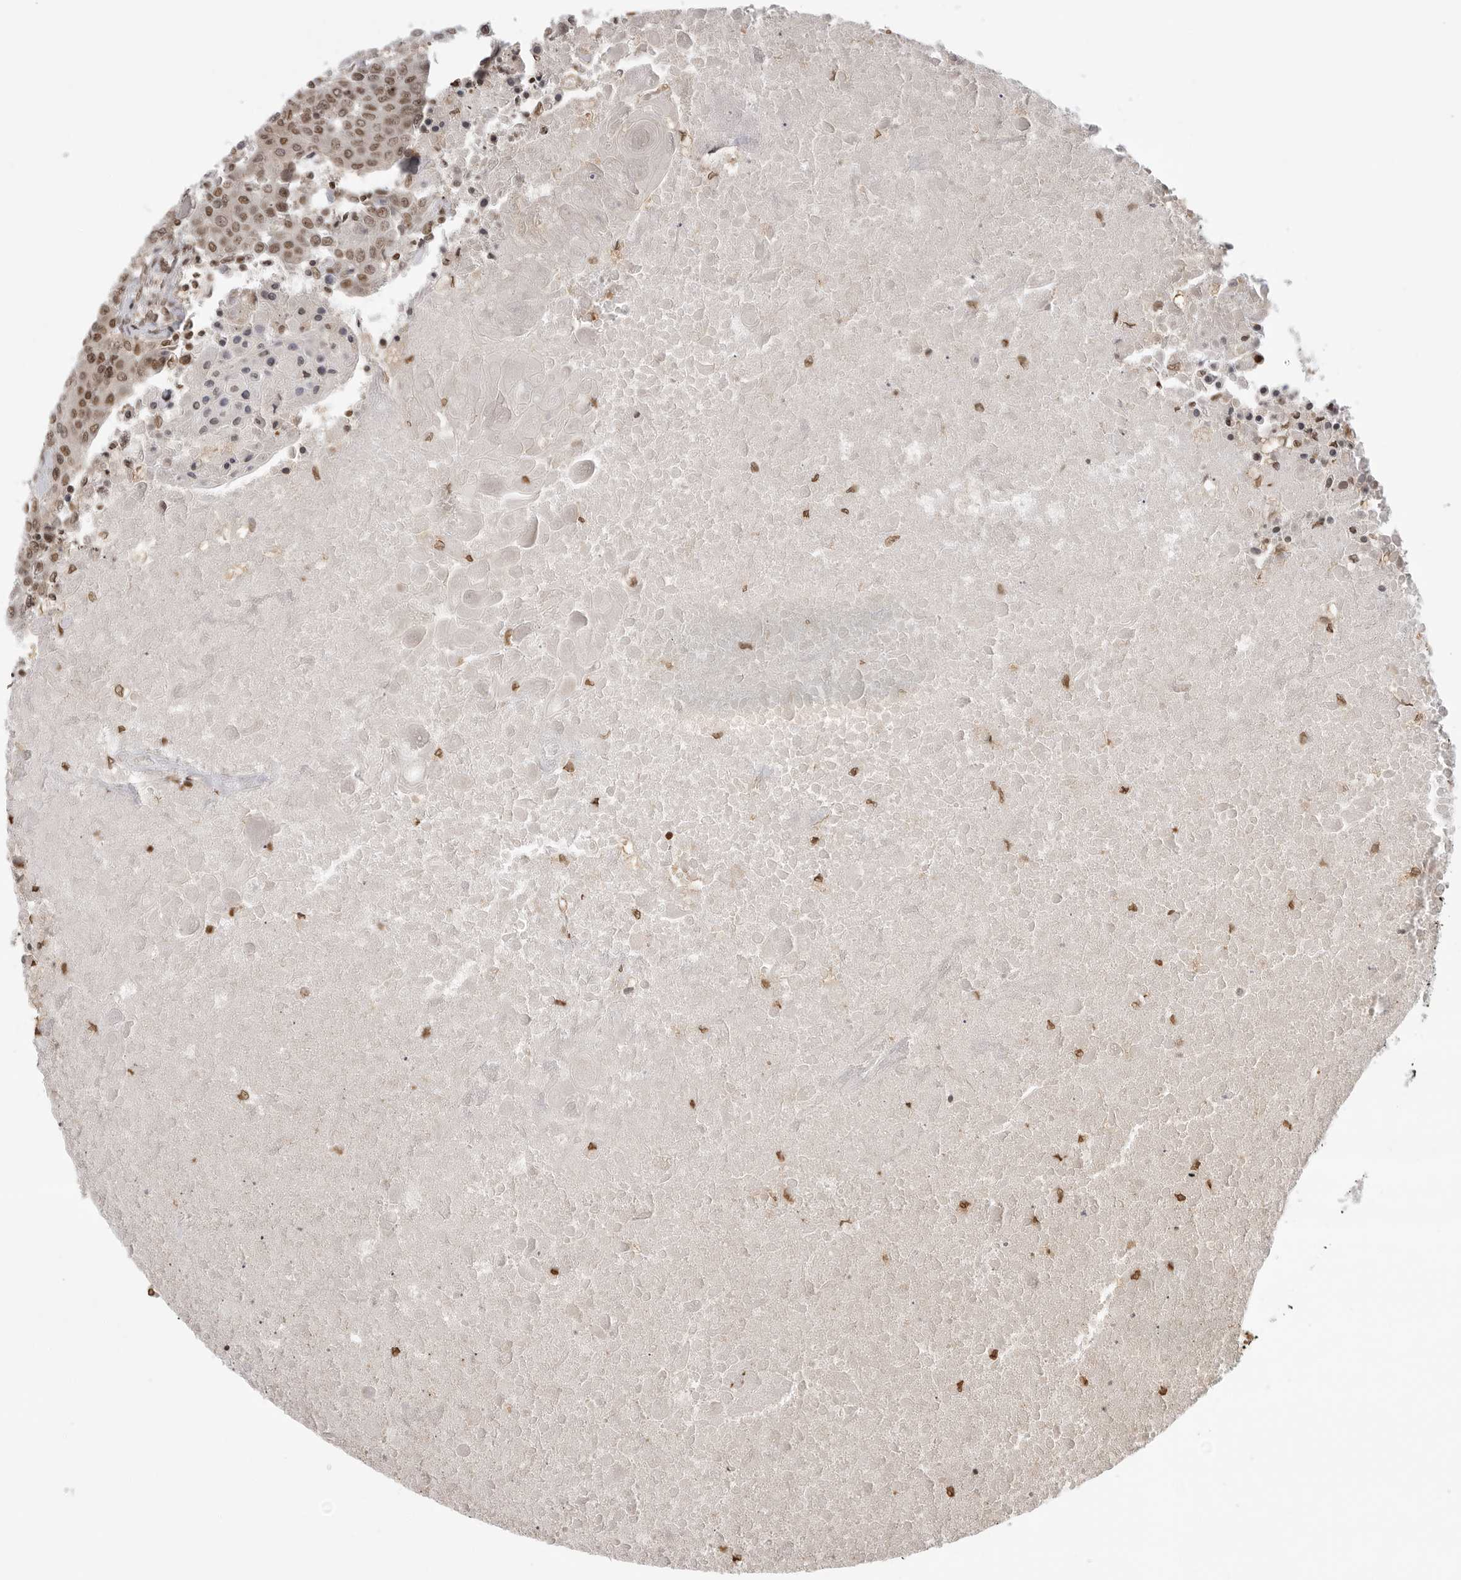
{"staining": {"intensity": "moderate", "quantity": ">75%", "location": "nuclear"}, "tissue": "urothelial cancer", "cell_type": "Tumor cells", "image_type": "cancer", "snomed": [{"axis": "morphology", "description": "Urothelial carcinoma, High grade"}, {"axis": "topography", "description": "Urinary bladder"}], "caption": "A brown stain labels moderate nuclear staining of a protein in urothelial cancer tumor cells.", "gene": "RPA2", "patient": {"sex": "female", "age": 85}}